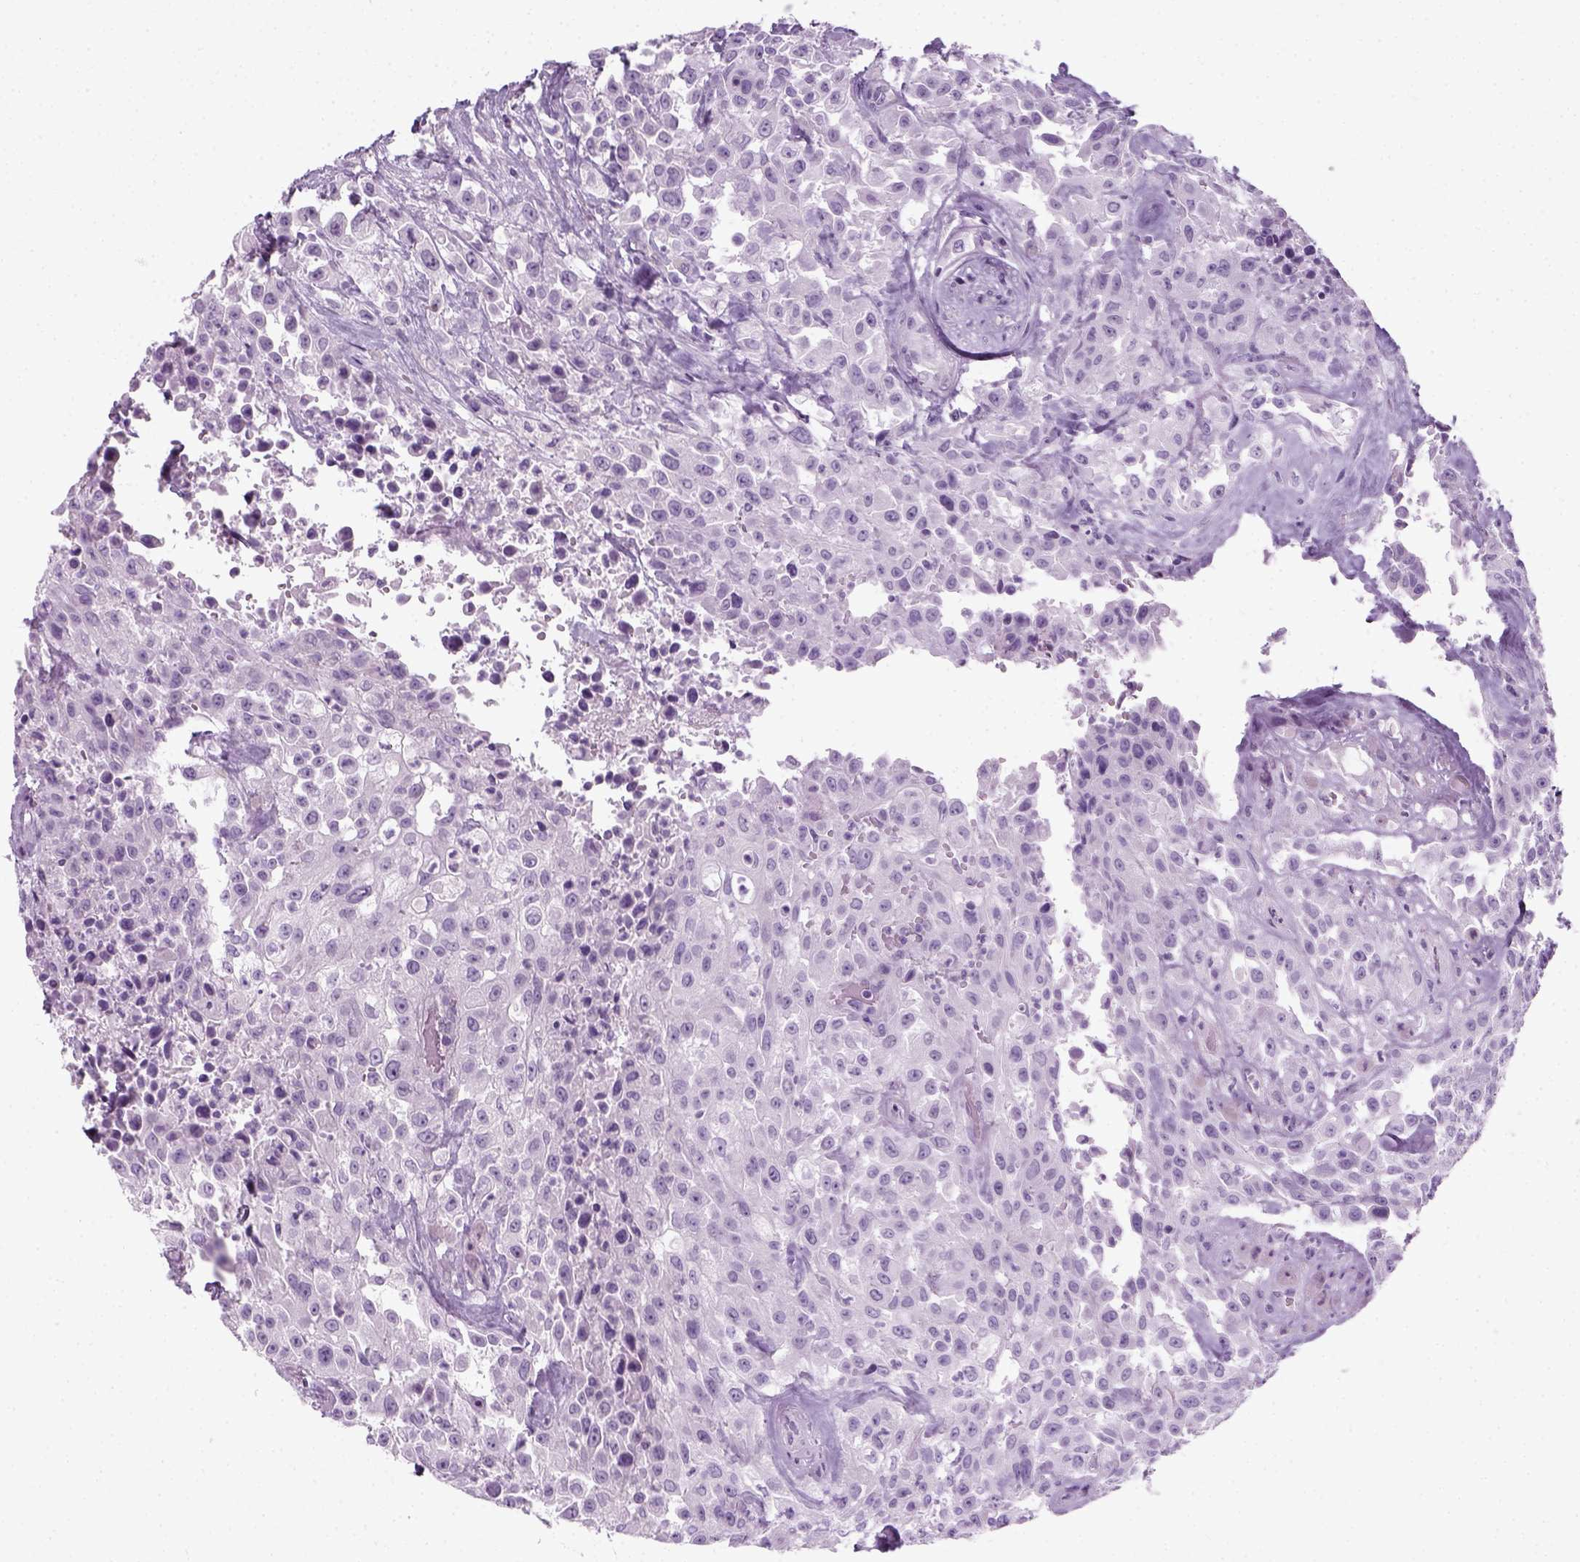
{"staining": {"intensity": "negative", "quantity": "none", "location": "none"}, "tissue": "urothelial cancer", "cell_type": "Tumor cells", "image_type": "cancer", "snomed": [{"axis": "morphology", "description": "Urothelial carcinoma, High grade"}, {"axis": "topography", "description": "Urinary bladder"}], "caption": "Tumor cells show no significant protein positivity in high-grade urothelial carcinoma. (Stains: DAB (3,3'-diaminobenzidine) IHC with hematoxylin counter stain, Microscopy: brightfield microscopy at high magnification).", "gene": "SLC12A5", "patient": {"sex": "male", "age": 79}}